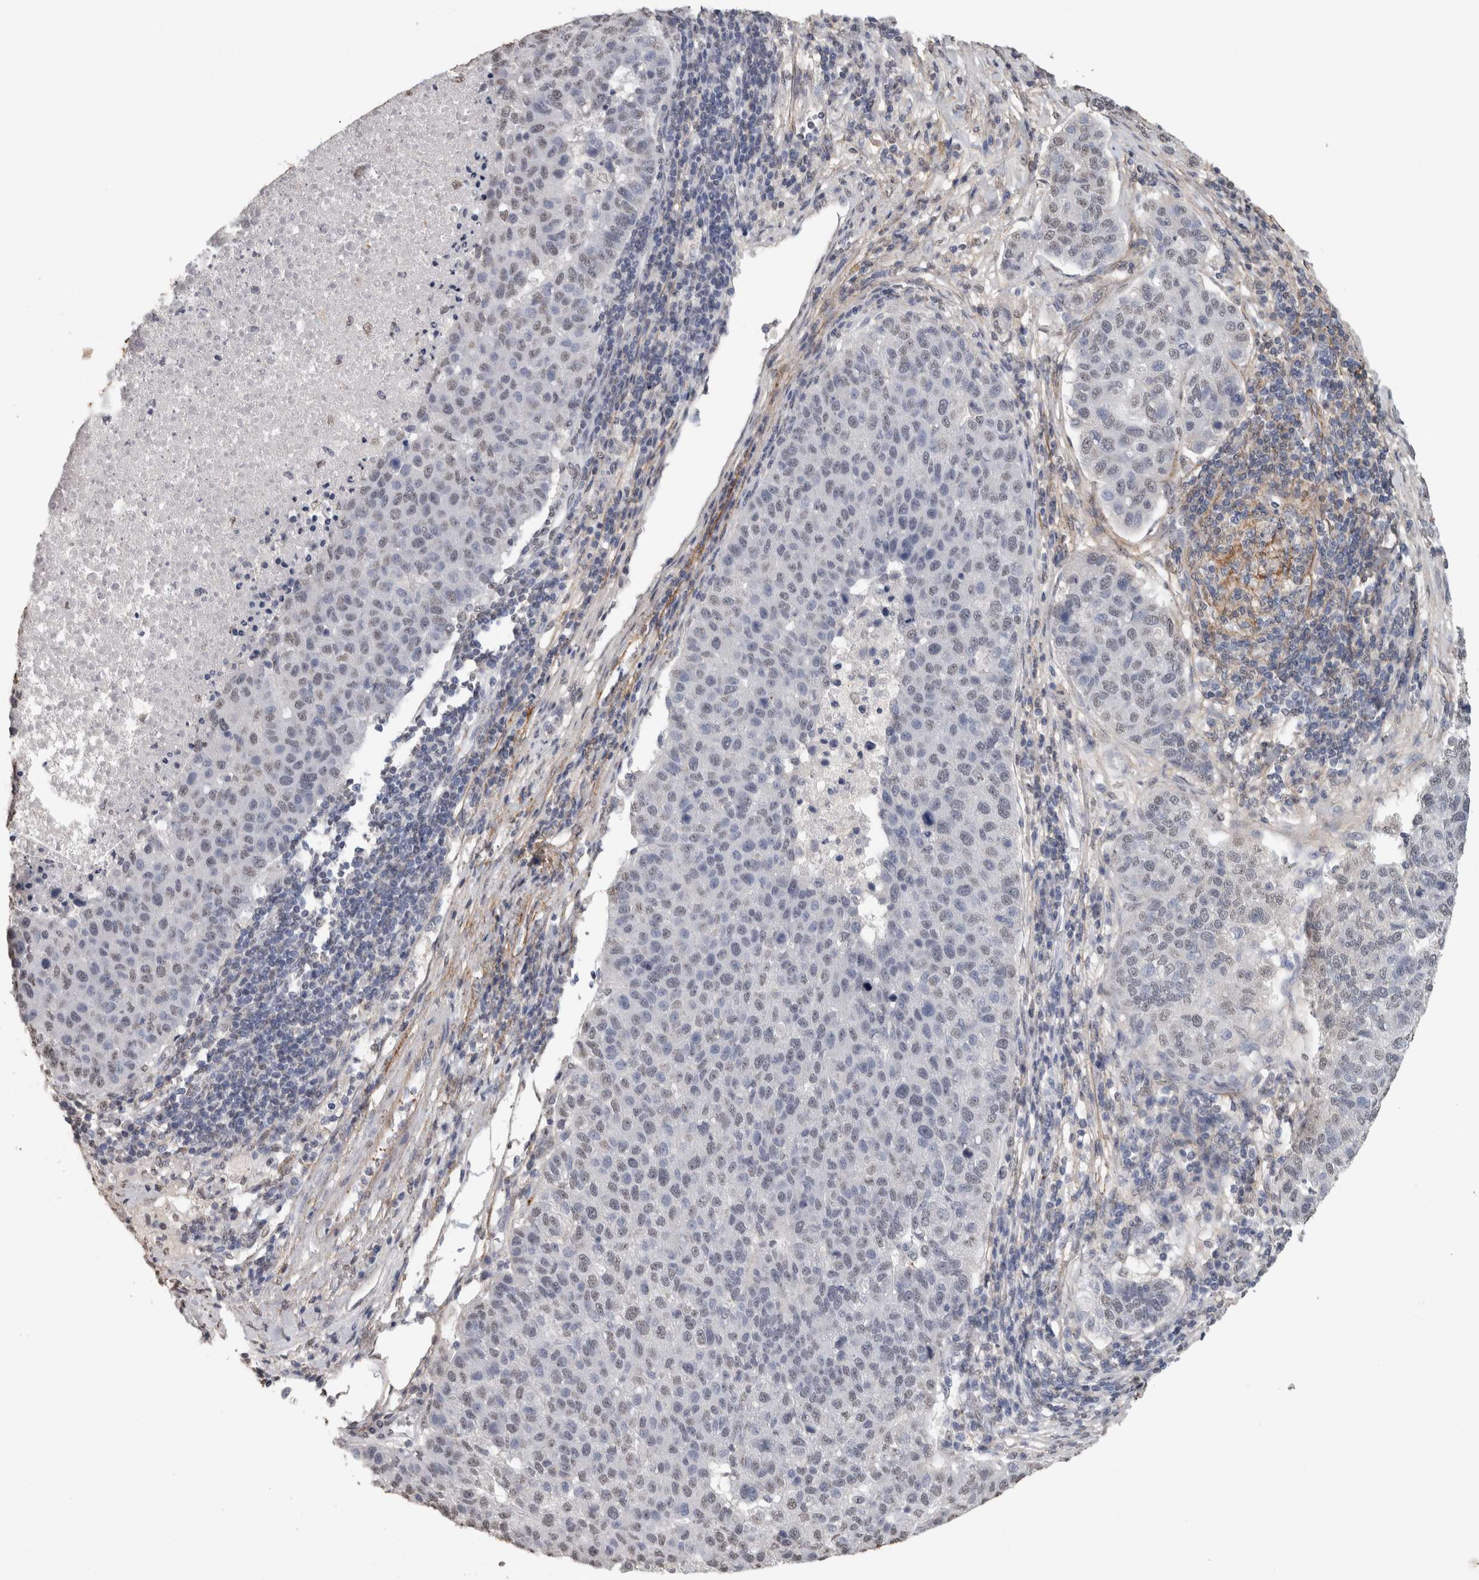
{"staining": {"intensity": "negative", "quantity": "none", "location": "none"}, "tissue": "pancreatic cancer", "cell_type": "Tumor cells", "image_type": "cancer", "snomed": [{"axis": "morphology", "description": "Adenocarcinoma, NOS"}, {"axis": "topography", "description": "Pancreas"}], "caption": "Protein analysis of pancreatic cancer exhibits no significant expression in tumor cells. (Stains: DAB IHC with hematoxylin counter stain, Microscopy: brightfield microscopy at high magnification).", "gene": "LTBP1", "patient": {"sex": "female", "age": 61}}